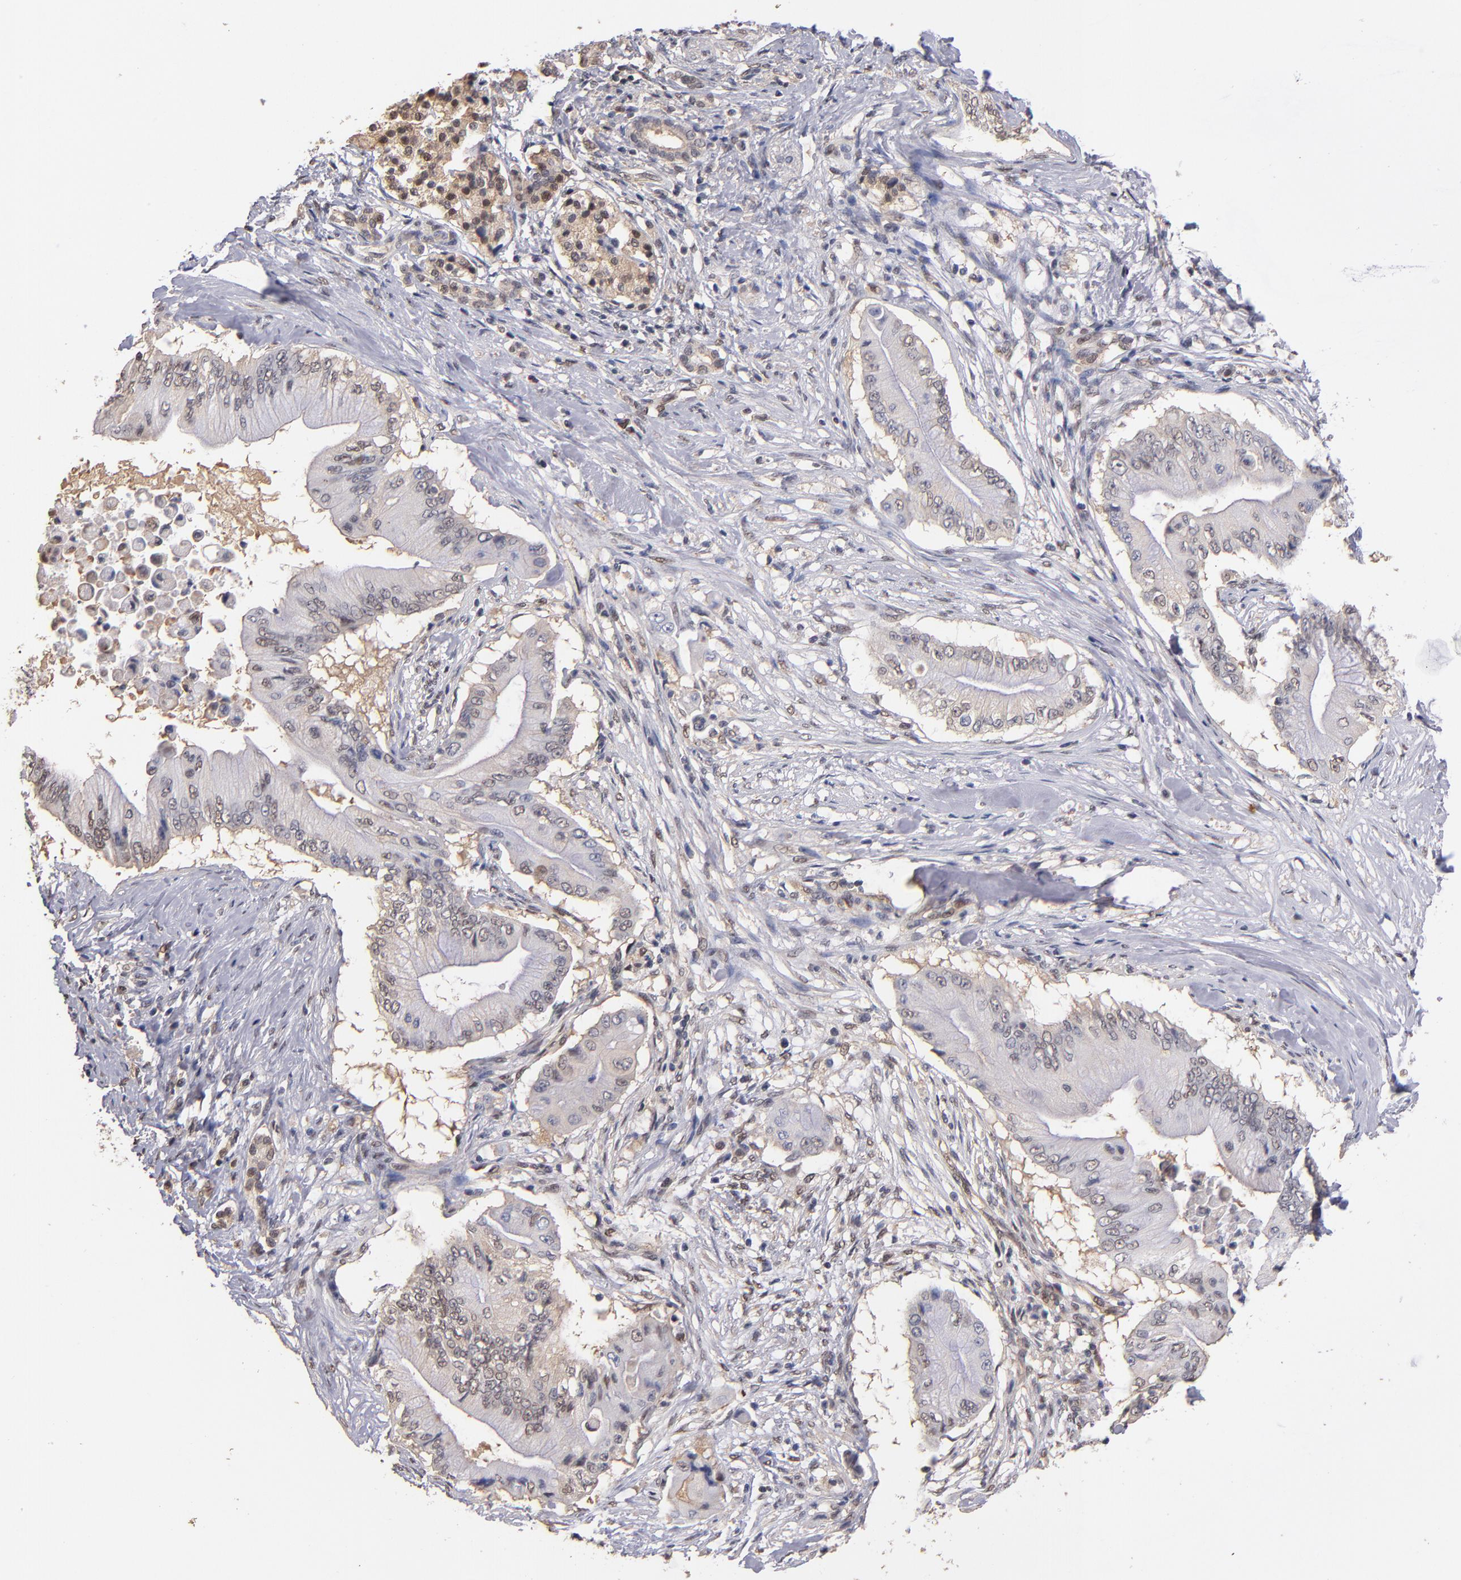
{"staining": {"intensity": "weak", "quantity": "<25%", "location": "nuclear"}, "tissue": "pancreatic cancer", "cell_type": "Tumor cells", "image_type": "cancer", "snomed": [{"axis": "morphology", "description": "Adenocarcinoma, NOS"}, {"axis": "topography", "description": "Pancreas"}], "caption": "A photomicrograph of human pancreatic adenocarcinoma is negative for staining in tumor cells. Nuclei are stained in blue.", "gene": "PSMD10", "patient": {"sex": "male", "age": 62}}